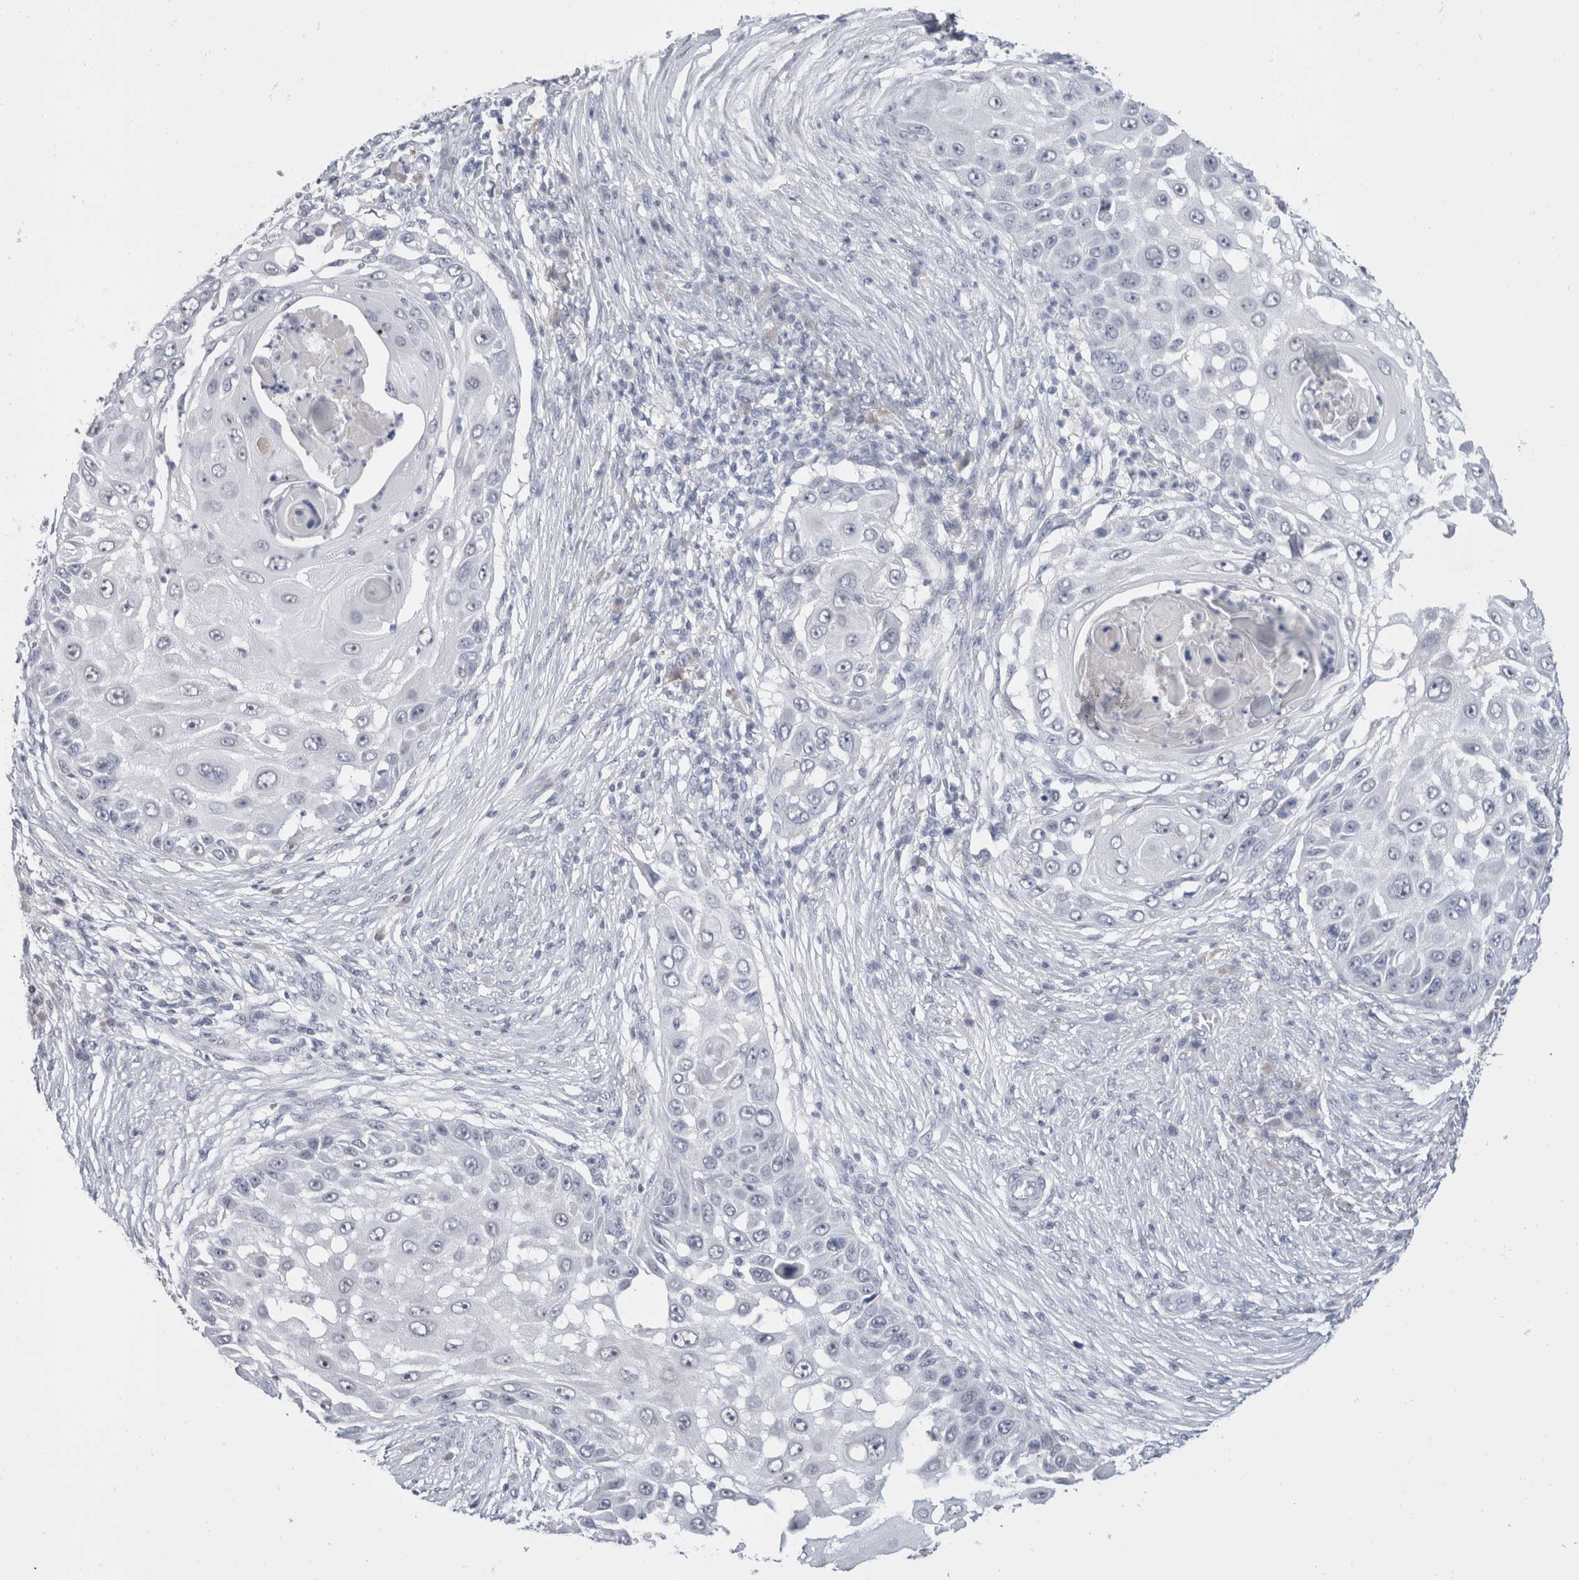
{"staining": {"intensity": "negative", "quantity": "none", "location": "none"}, "tissue": "skin cancer", "cell_type": "Tumor cells", "image_type": "cancer", "snomed": [{"axis": "morphology", "description": "Squamous cell carcinoma, NOS"}, {"axis": "topography", "description": "Skin"}], "caption": "IHC of skin squamous cell carcinoma exhibits no expression in tumor cells.", "gene": "CADM3", "patient": {"sex": "female", "age": 44}}